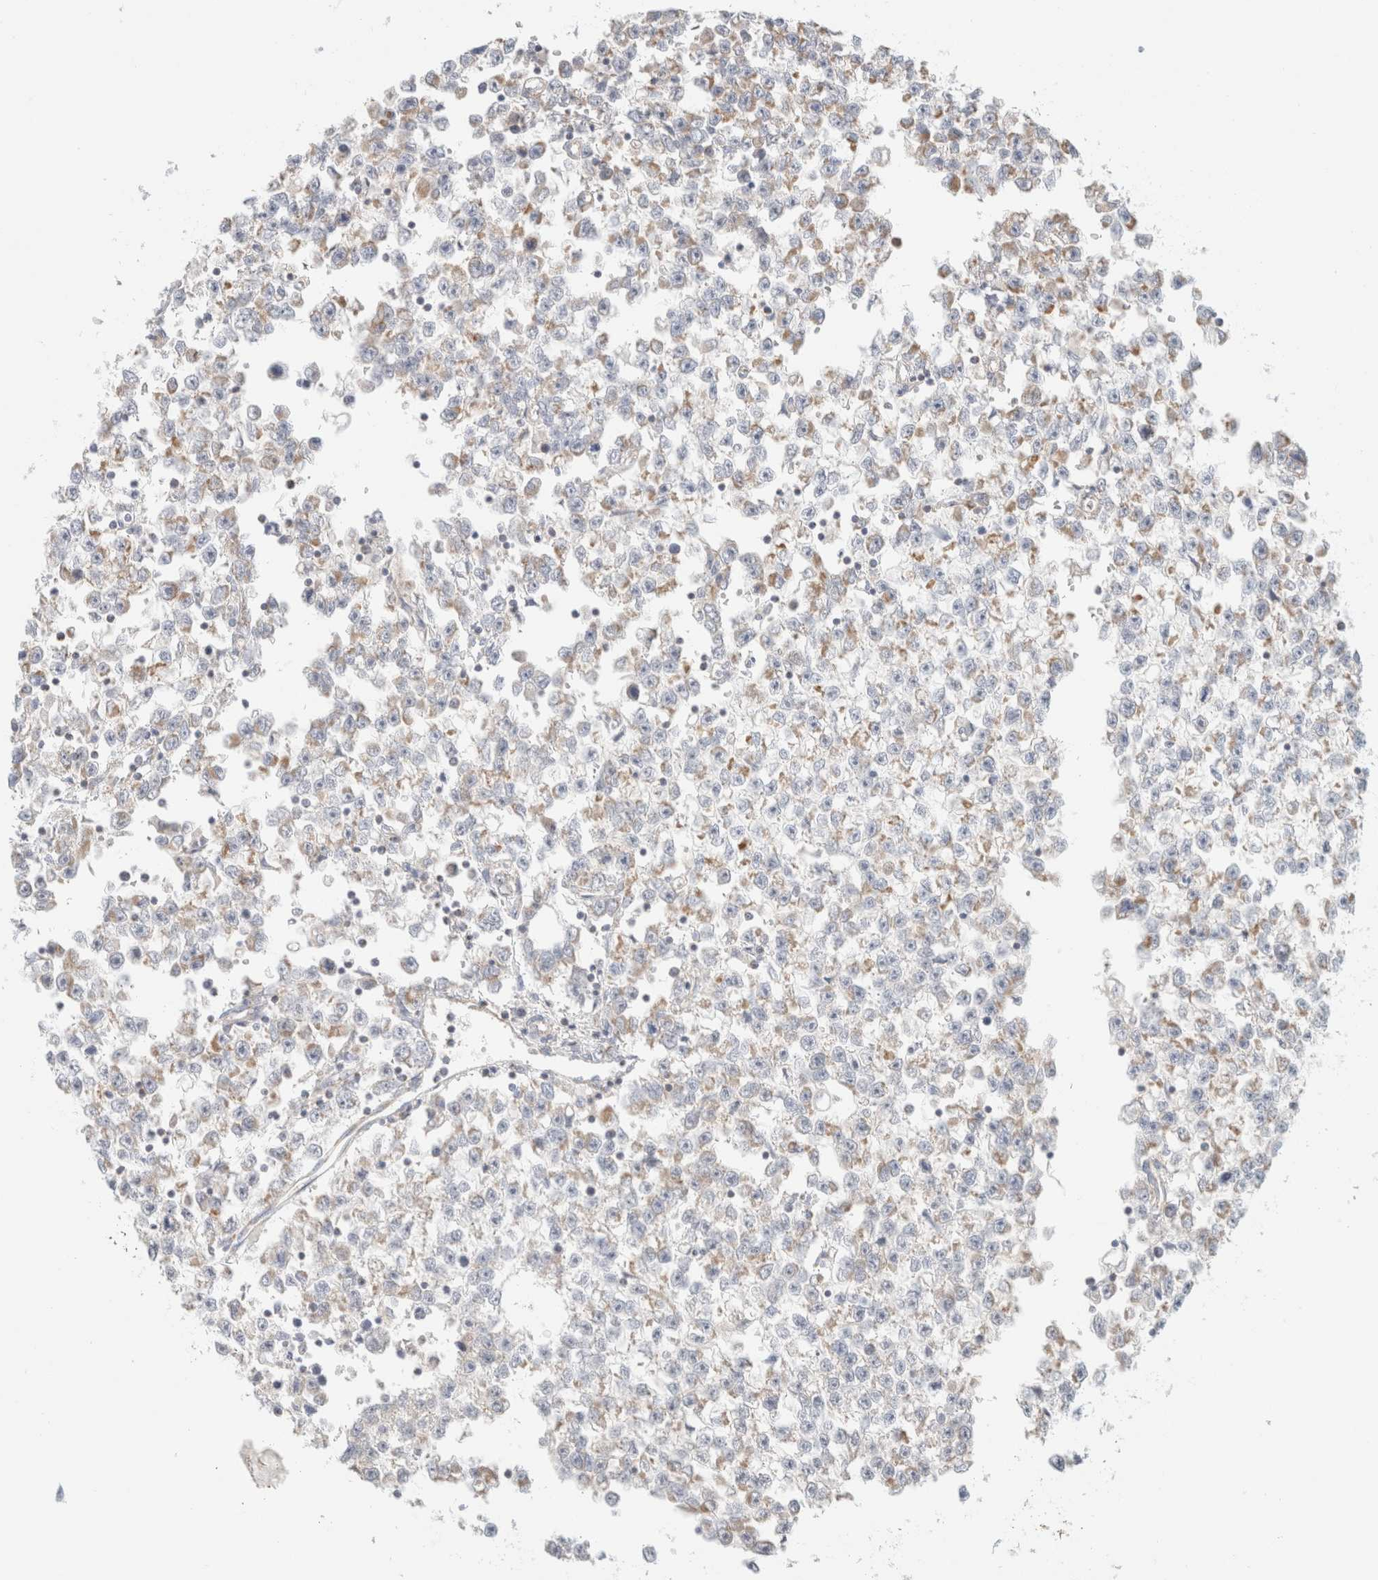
{"staining": {"intensity": "weak", "quantity": "<25%", "location": "cytoplasmic/membranous"}, "tissue": "testis cancer", "cell_type": "Tumor cells", "image_type": "cancer", "snomed": [{"axis": "morphology", "description": "Seminoma, NOS"}, {"axis": "morphology", "description": "Carcinoma, Embryonal, NOS"}, {"axis": "topography", "description": "Testis"}], "caption": "This is an immunohistochemistry (IHC) image of human seminoma (testis). There is no staining in tumor cells.", "gene": "MRM3", "patient": {"sex": "male", "age": 51}}